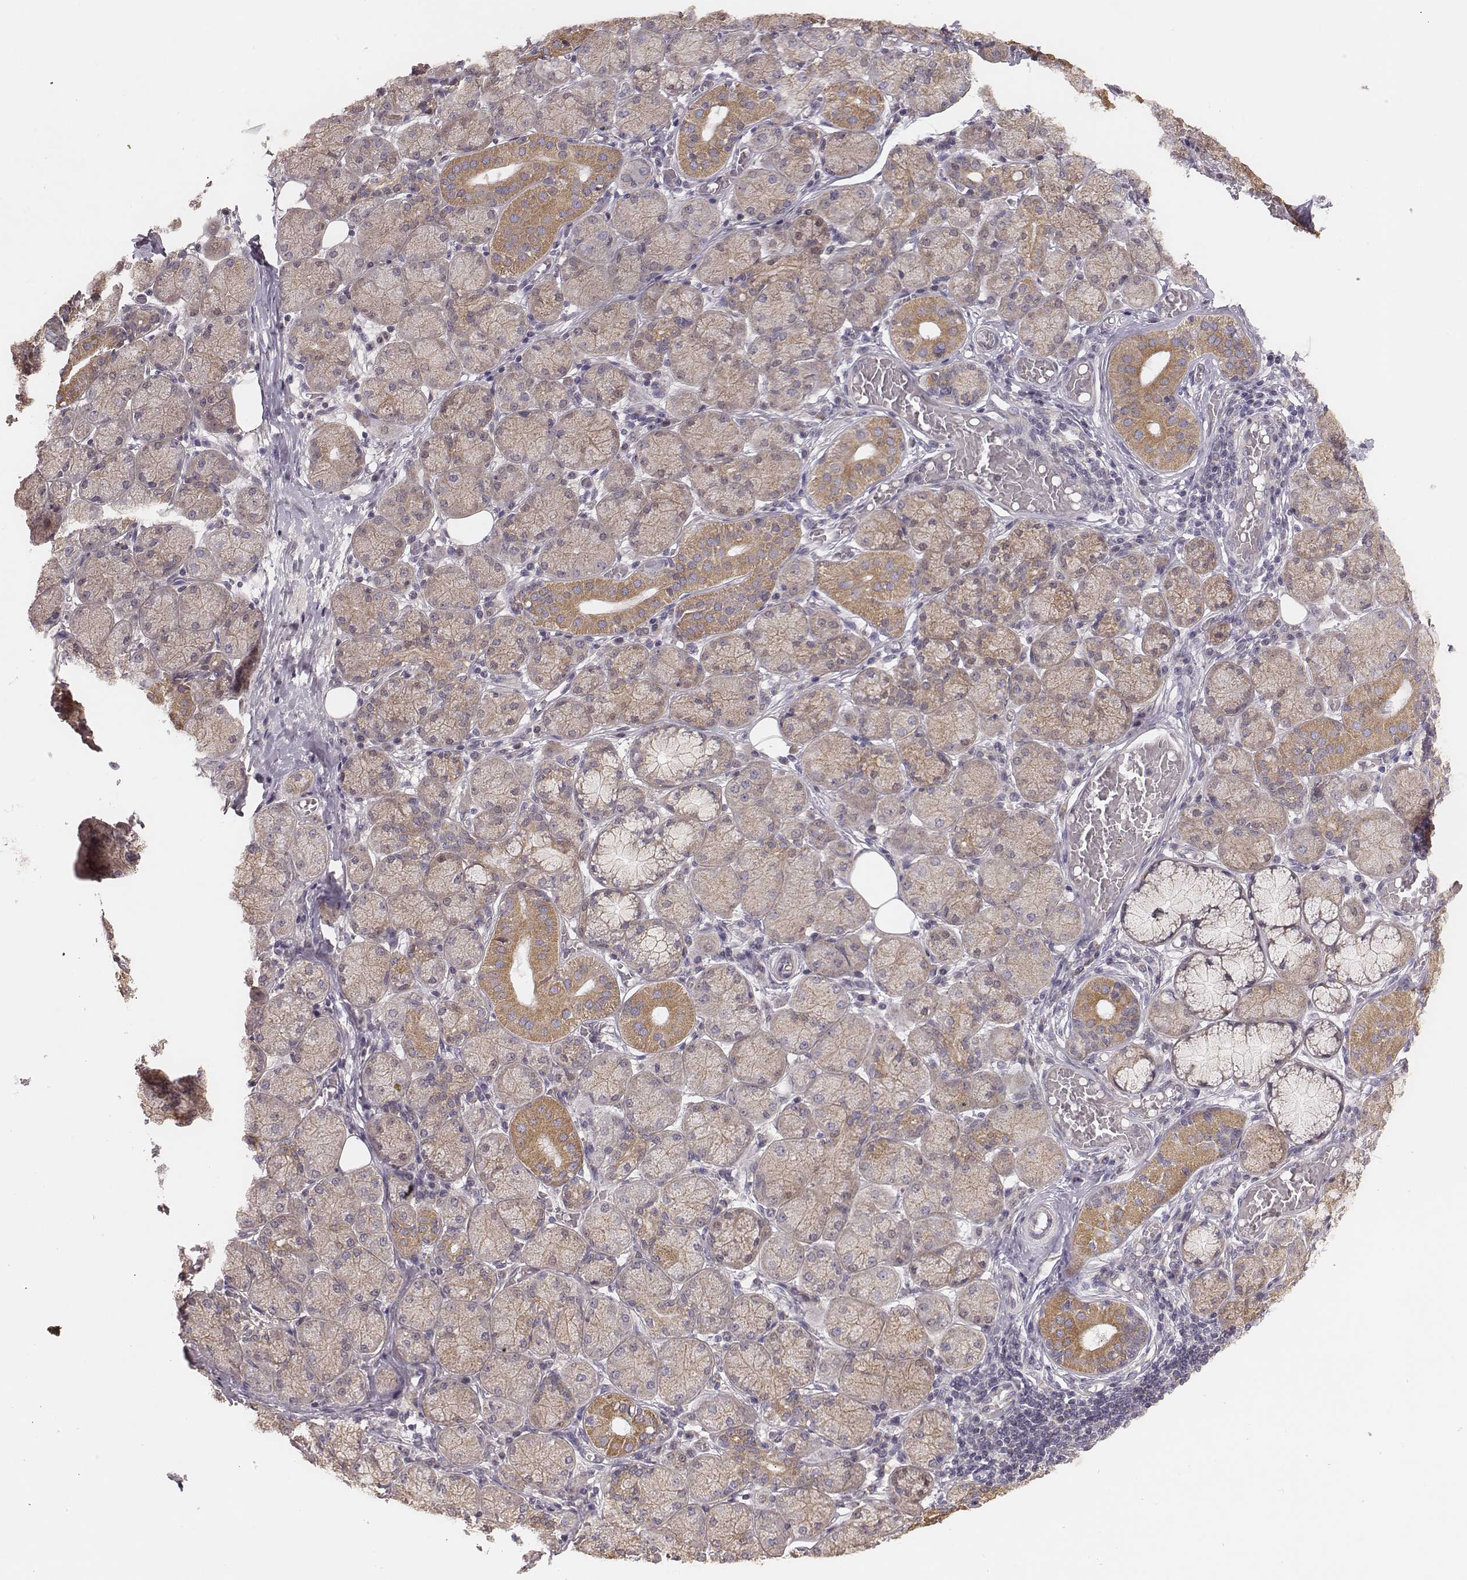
{"staining": {"intensity": "weak", "quantity": ">75%", "location": "cytoplasmic/membranous"}, "tissue": "salivary gland", "cell_type": "Glandular cells", "image_type": "normal", "snomed": [{"axis": "morphology", "description": "Normal tissue, NOS"}, {"axis": "topography", "description": "Salivary gland"}, {"axis": "topography", "description": "Peripheral nerve tissue"}], "caption": "Immunohistochemistry staining of unremarkable salivary gland, which displays low levels of weak cytoplasmic/membranous staining in approximately >75% of glandular cells indicating weak cytoplasmic/membranous protein staining. The staining was performed using DAB (3,3'-diaminobenzidine) (brown) for protein detection and nuclei were counterstained in hematoxylin (blue).", "gene": "HAVCR1", "patient": {"sex": "female", "age": 24}}